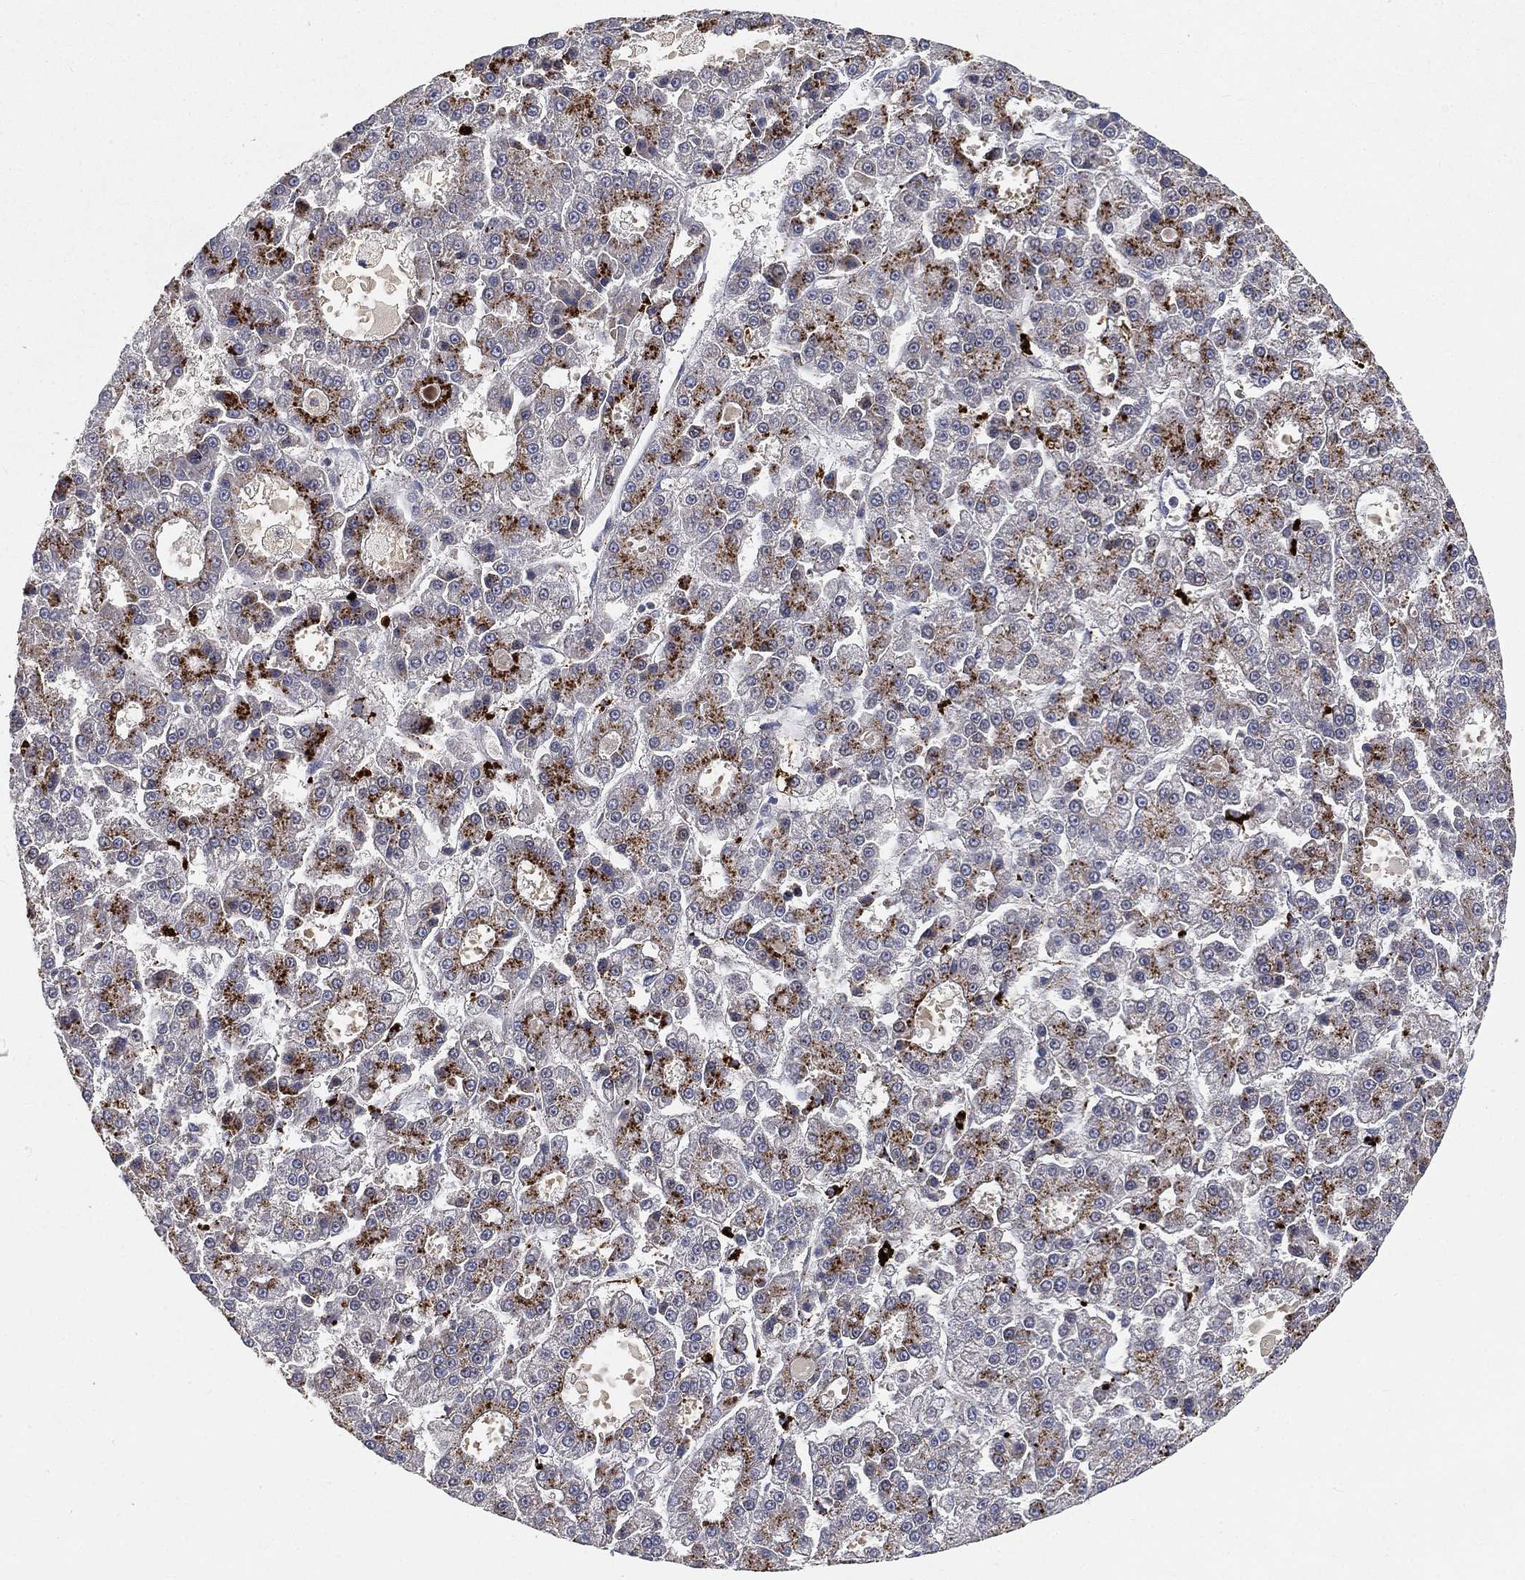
{"staining": {"intensity": "strong", "quantity": "<25%", "location": "cytoplasmic/membranous"}, "tissue": "liver cancer", "cell_type": "Tumor cells", "image_type": "cancer", "snomed": [{"axis": "morphology", "description": "Carcinoma, Hepatocellular, NOS"}, {"axis": "topography", "description": "Liver"}], "caption": "This histopathology image demonstrates immunohistochemistry (IHC) staining of liver cancer (hepatocellular carcinoma), with medium strong cytoplasmic/membranous staining in about <25% of tumor cells.", "gene": "CTSL", "patient": {"sex": "male", "age": 70}}